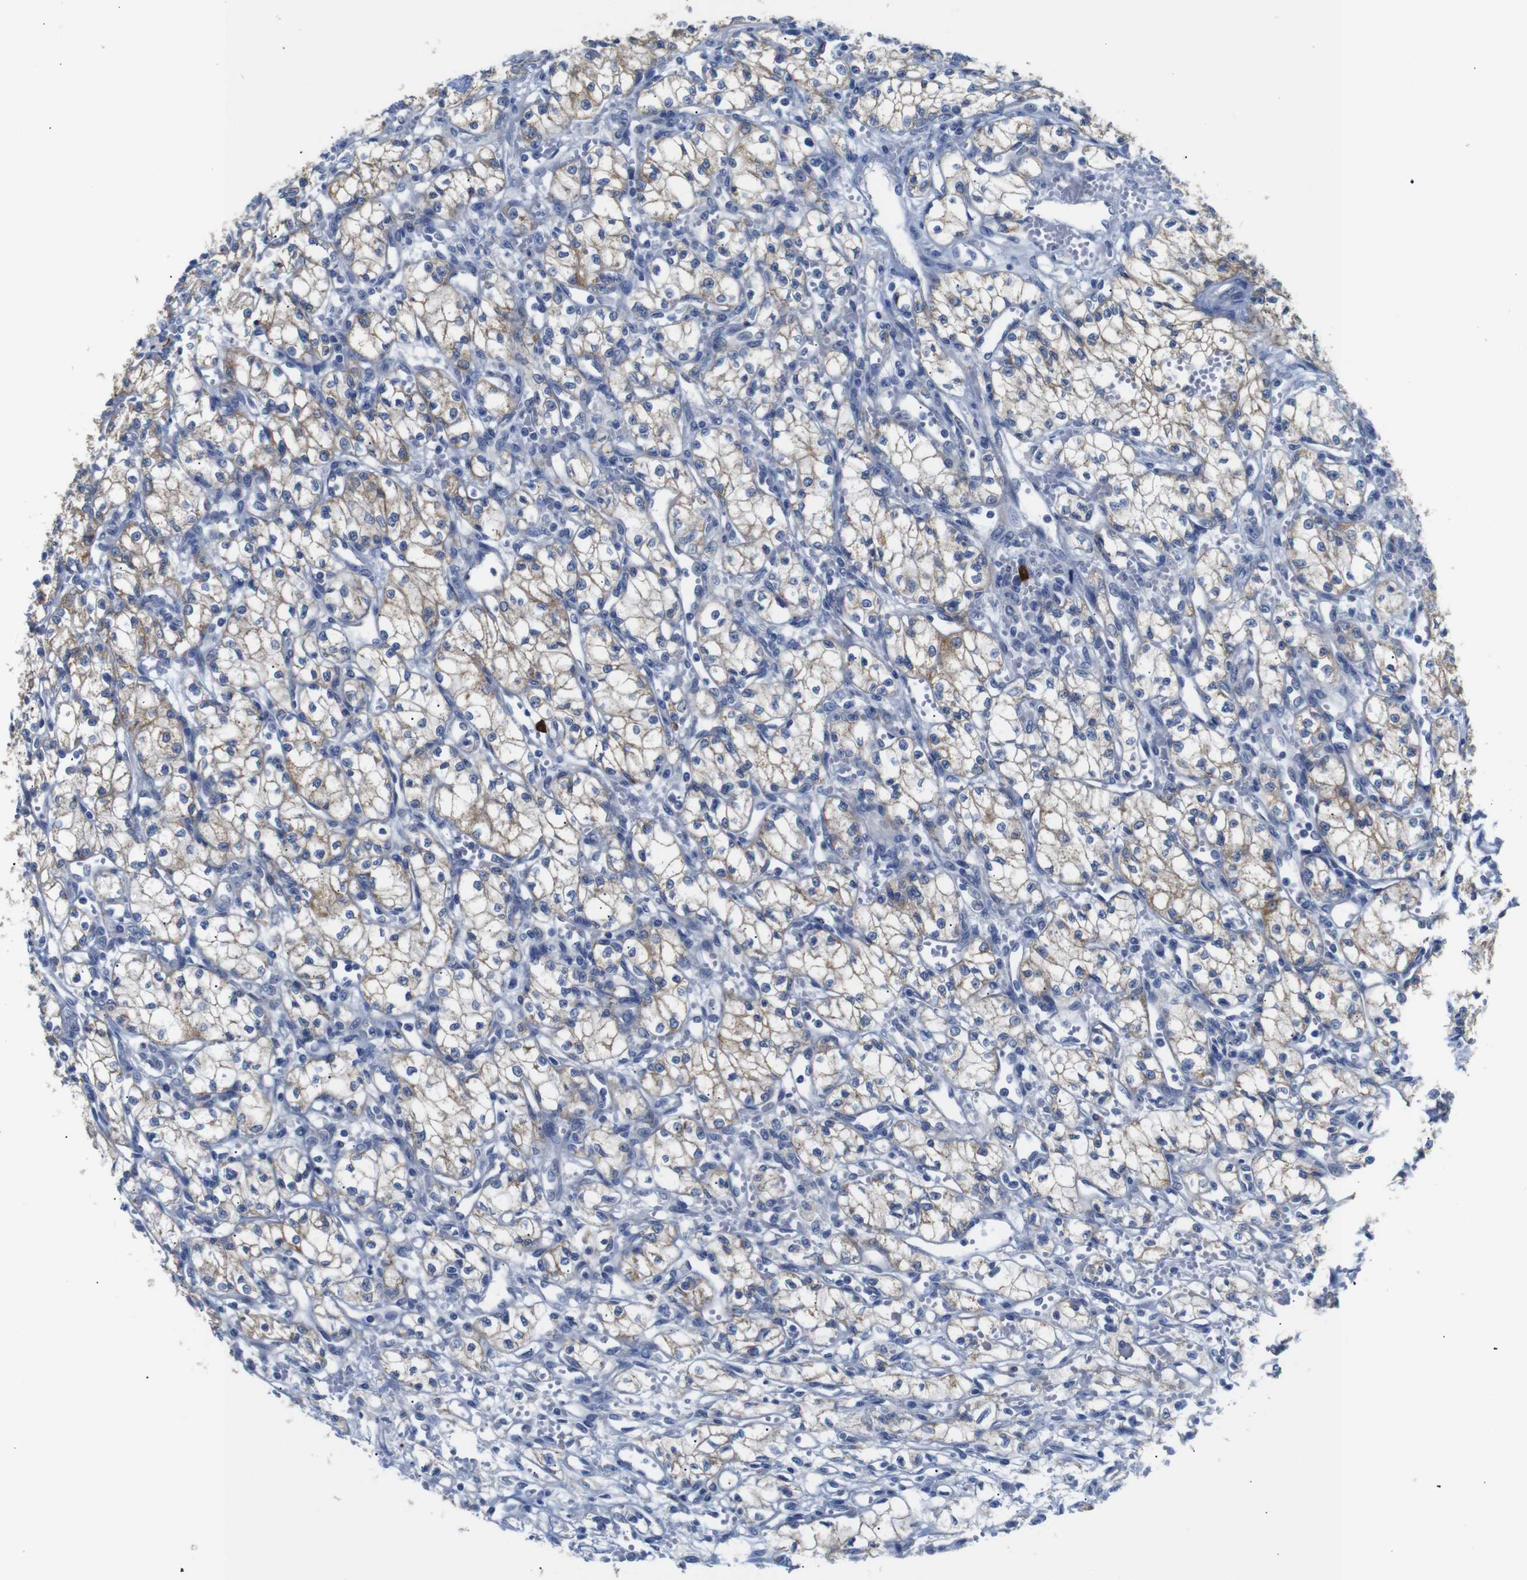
{"staining": {"intensity": "moderate", "quantity": "25%-75%", "location": "cytoplasmic/membranous"}, "tissue": "renal cancer", "cell_type": "Tumor cells", "image_type": "cancer", "snomed": [{"axis": "morphology", "description": "Normal tissue, NOS"}, {"axis": "morphology", "description": "Adenocarcinoma, NOS"}, {"axis": "topography", "description": "Kidney"}], "caption": "Adenocarcinoma (renal) tissue demonstrates moderate cytoplasmic/membranous positivity in about 25%-75% of tumor cells, visualized by immunohistochemistry.", "gene": "ALOX15", "patient": {"sex": "male", "age": 59}}